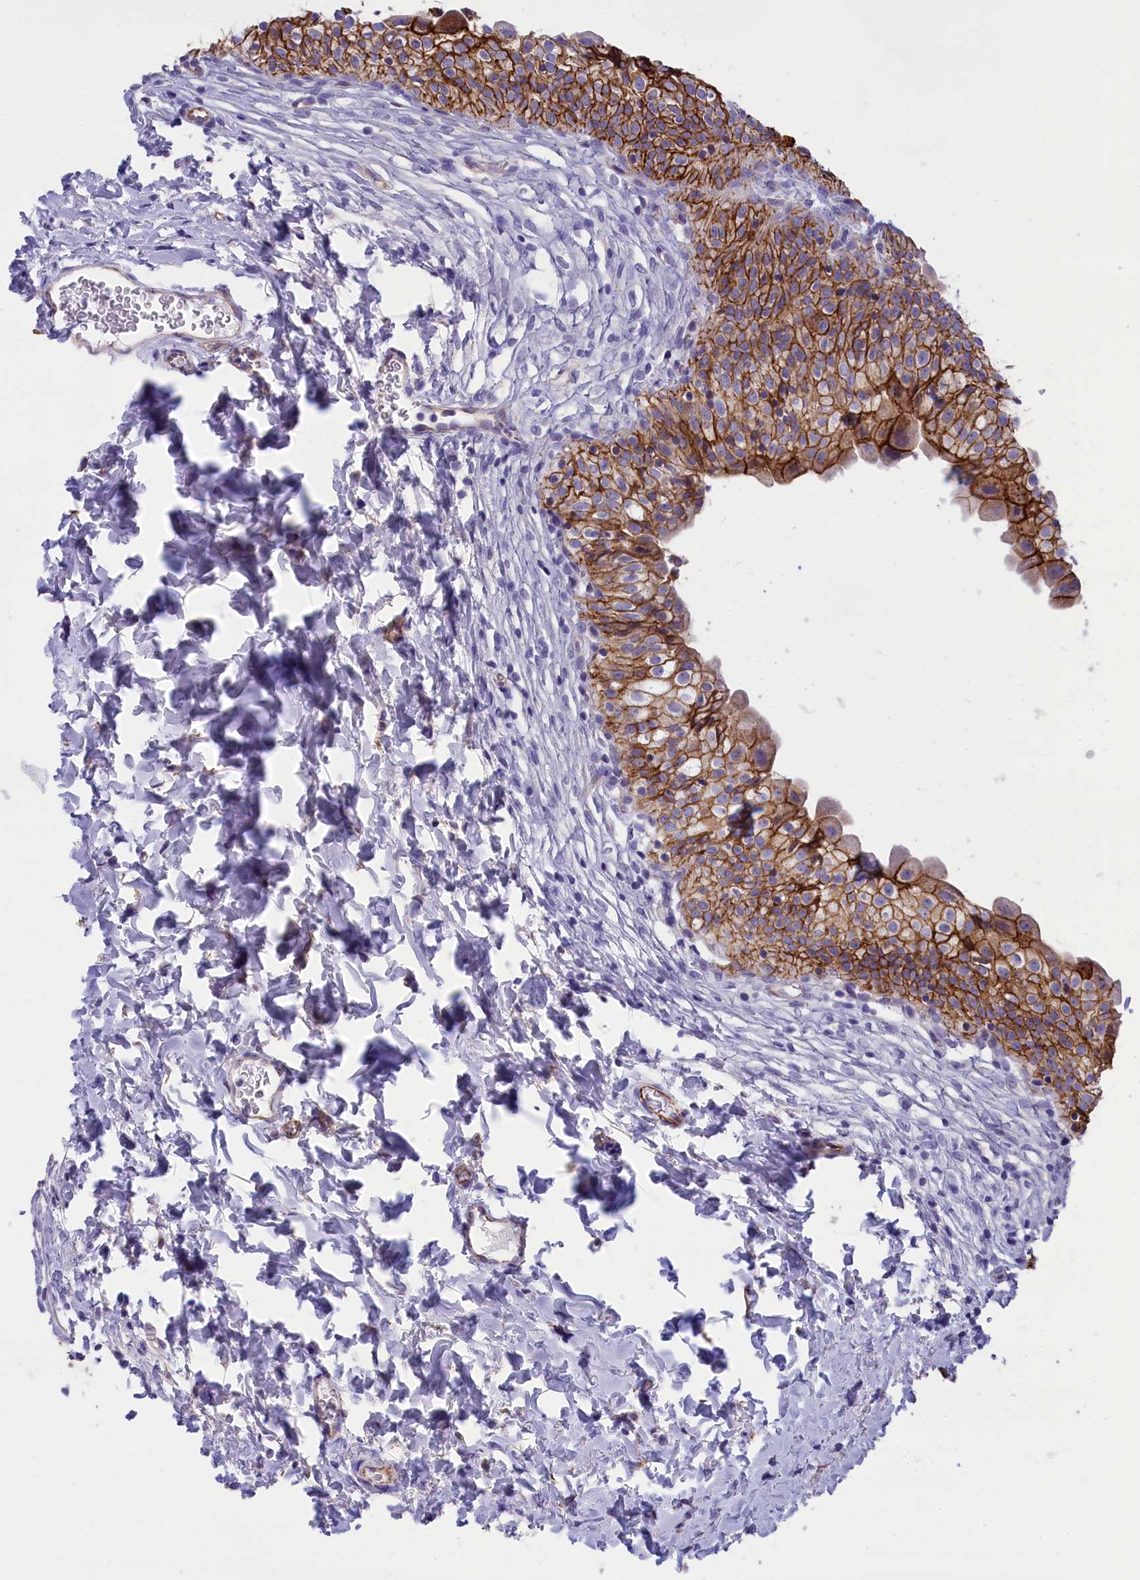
{"staining": {"intensity": "moderate", "quantity": ">75%", "location": "cytoplasmic/membranous"}, "tissue": "urinary bladder", "cell_type": "Urothelial cells", "image_type": "normal", "snomed": [{"axis": "morphology", "description": "Normal tissue, NOS"}, {"axis": "topography", "description": "Urinary bladder"}], "caption": "Brown immunohistochemical staining in unremarkable urinary bladder demonstrates moderate cytoplasmic/membranous positivity in approximately >75% of urothelial cells. Nuclei are stained in blue.", "gene": "TACSTD2", "patient": {"sex": "male", "age": 55}}